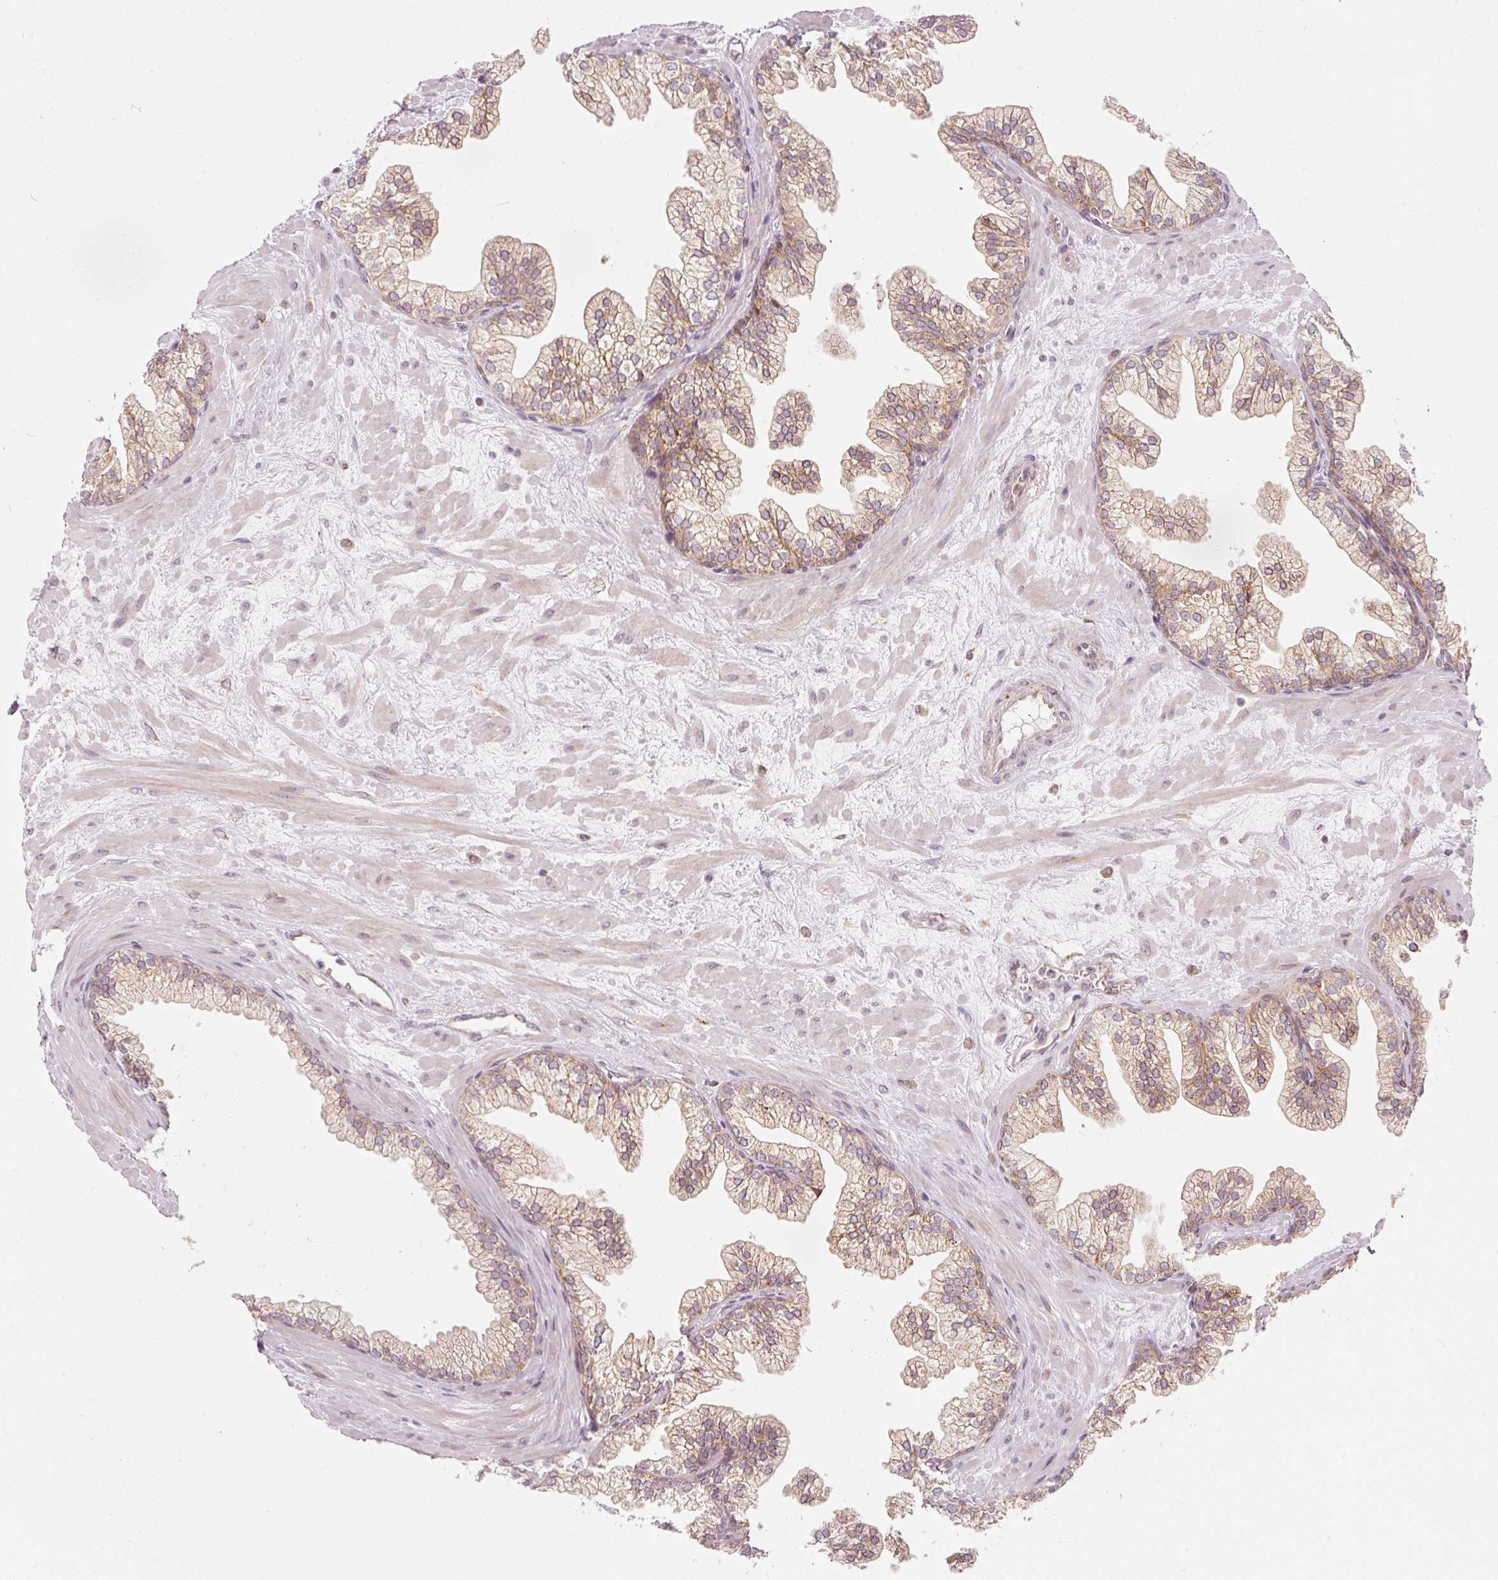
{"staining": {"intensity": "moderate", "quantity": "25%-75%", "location": "cytoplasmic/membranous"}, "tissue": "prostate", "cell_type": "Glandular cells", "image_type": "normal", "snomed": [{"axis": "morphology", "description": "Normal tissue, NOS"}, {"axis": "topography", "description": "Prostate"}, {"axis": "topography", "description": "Peripheral nerve tissue"}], "caption": "An immunohistochemistry micrograph of normal tissue is shown. Protein staining in brown labels moderate cytoplasmic/membranous positivity in prostate within glandular cells. (DAB (3,3'-diaminobenzidine) IHC, brown staining for protein, blue staining for nuclei).", "gene": "SNAPC5", "patient": {"sex": "male", "age": 61}}